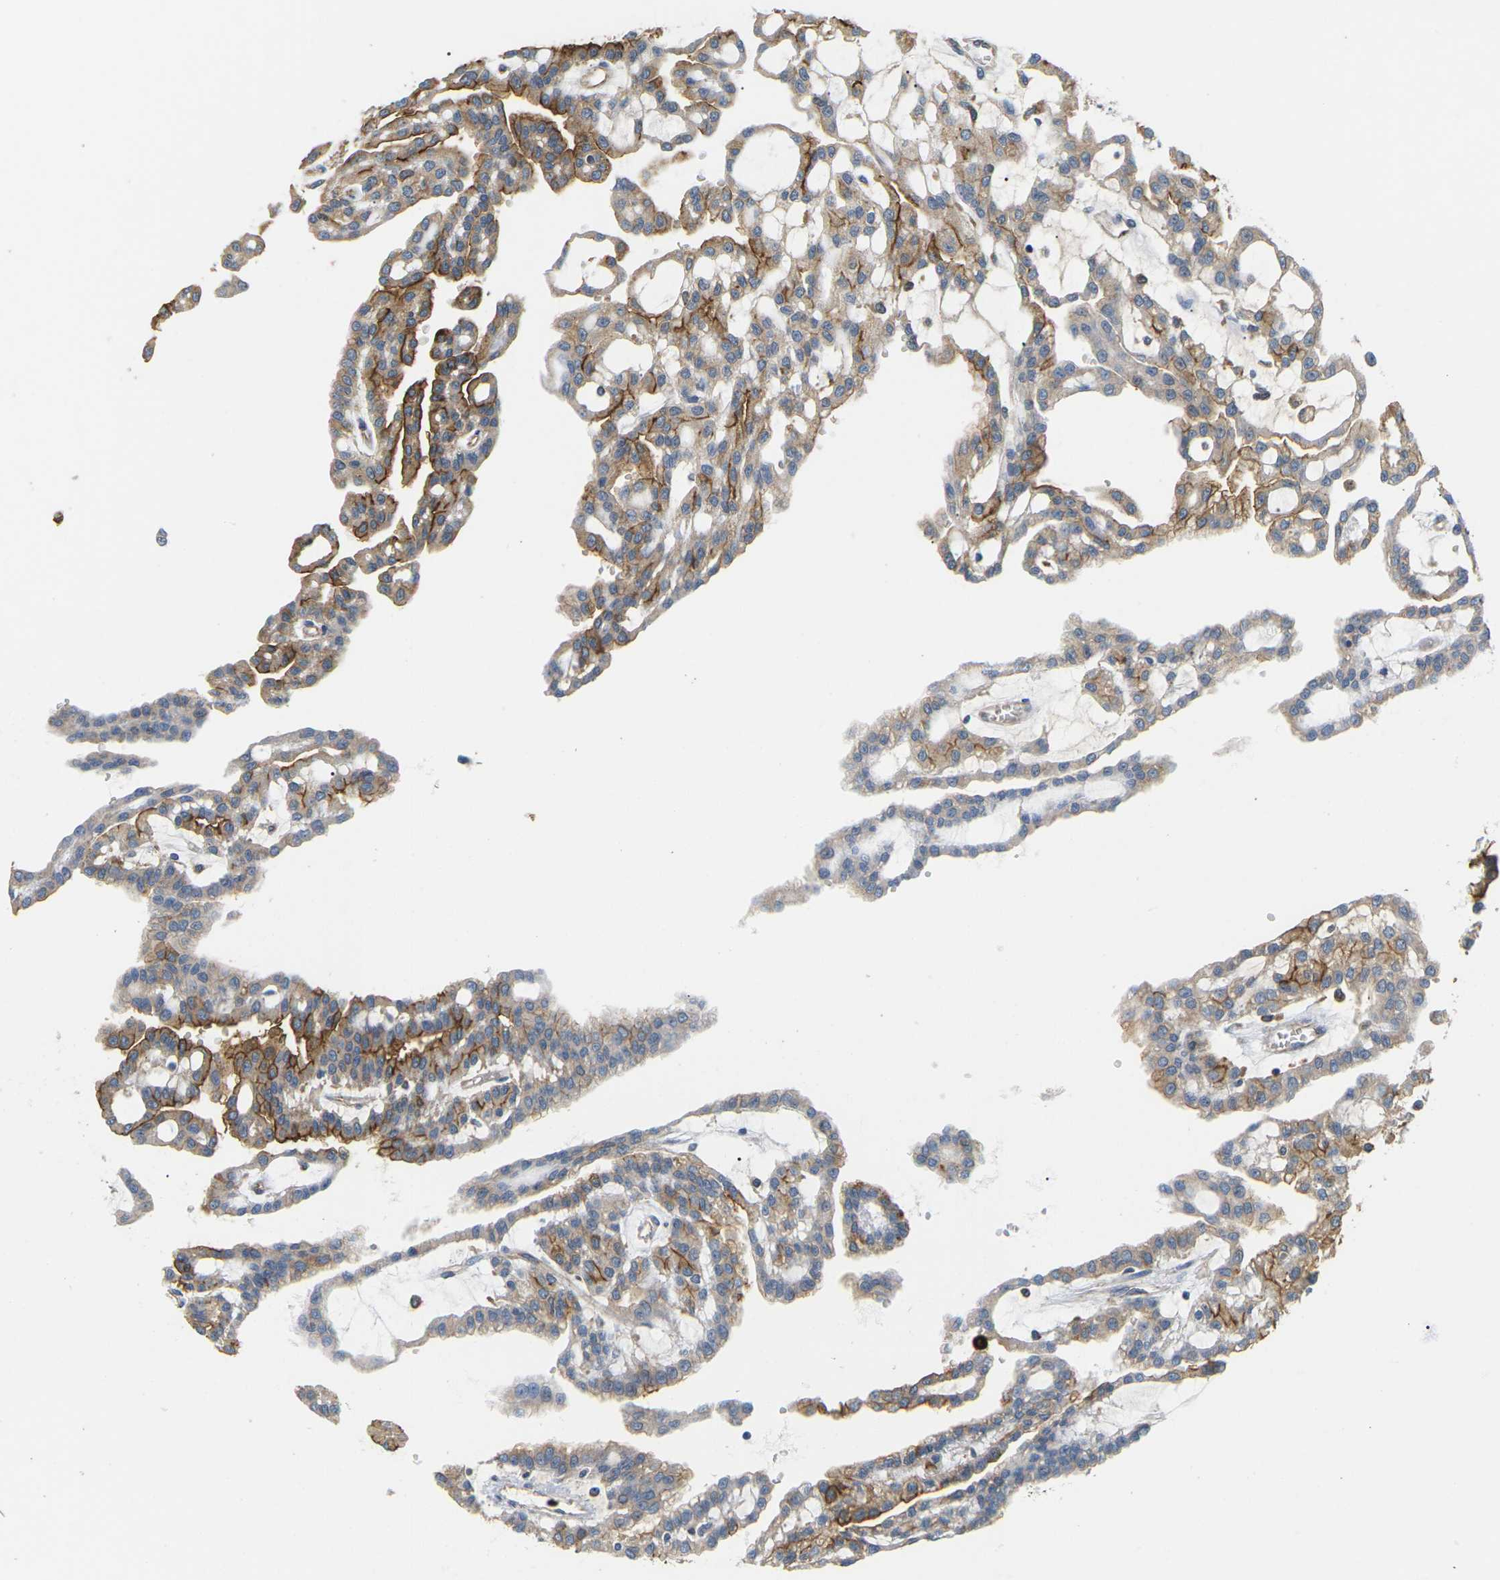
{"staining": {"intensity": "moderate", "quantity": "25%-75%", "location": "cytoplasmic/membranous"}, "tissue": "renal cancer", "cell_type": "Tumor cells", "image_type": "cancer", "snomed": [{"axis": "morphology", "description": "Adenocarcinoma, NOS"}, {"axis": "topography", "description": "Kidney"}], "caption": "Tumor cells display medium levels of moderate cytoplasmic/membranous positivity in approximately 25%-75% of cells in human adenocarcinoma (renal). The protein of interest is stained brown, and the nuclei are stained in blue (DAB IHC with brightfield microscopy, high magnification).", "gene": "ADM", "patient": {"sex": "male", "age": 63}}